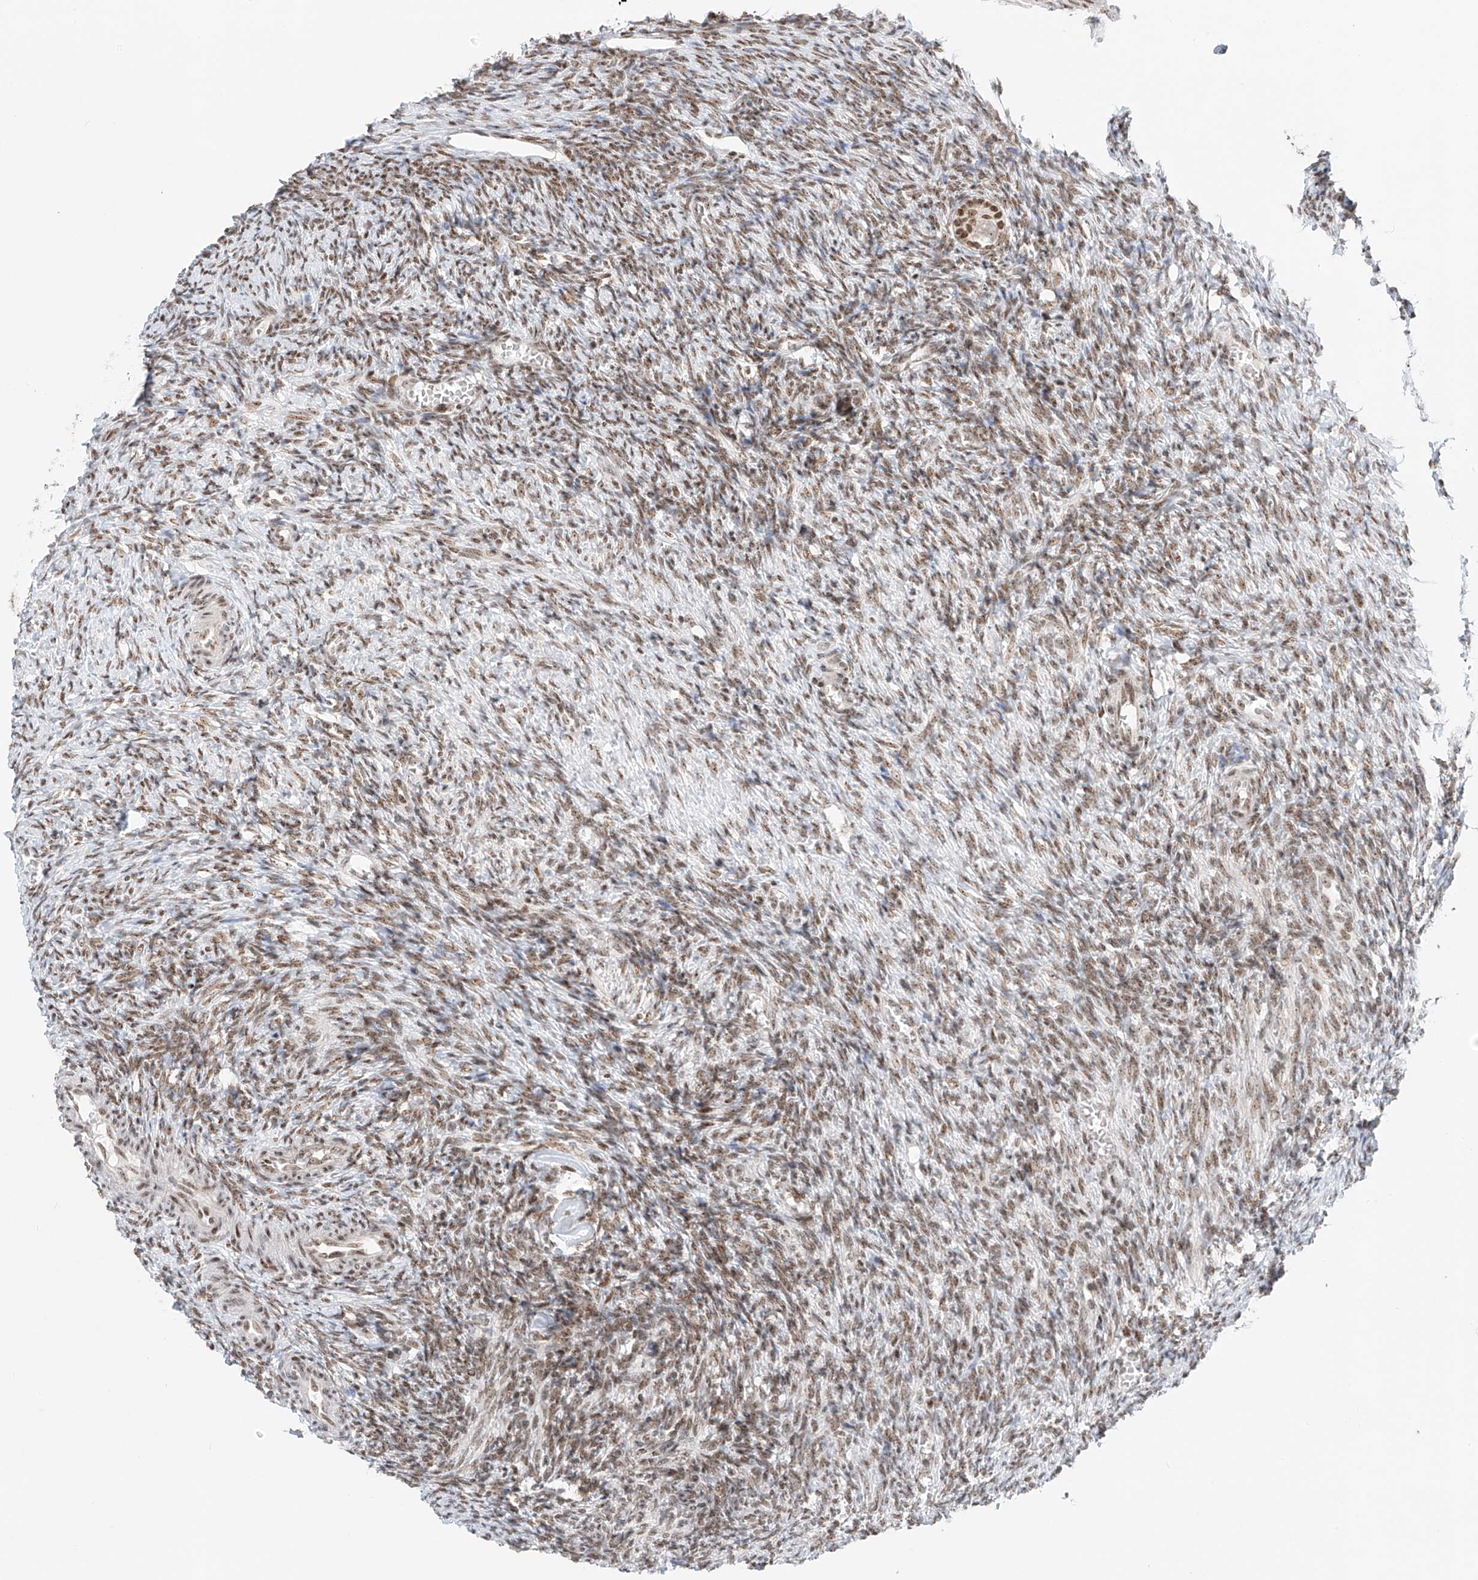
{"staining": {"intensity": "moderate", "quantity": ">75%", "location": "nuclear"}, "tissue": "ovary", "cell_type": "Follicle cells", "image_type": "normal", "snomed": [{"axis": "morphology", "description": "Normal tissue, NOS"}, {"axis": "topography", "description": "Ovary"}], "caption": "High-magnification brightfield microscopy of unremarkable ovary stained with DAB (3,3'-diaminobenzidine) (brown) and counterstained with hematoxylin (blue). follicle cells exhibit moderate nuclear expression is identified in about>75% of cells.", "gene": "ZNF512", "patient": {"sex": "female", "age": 27}}